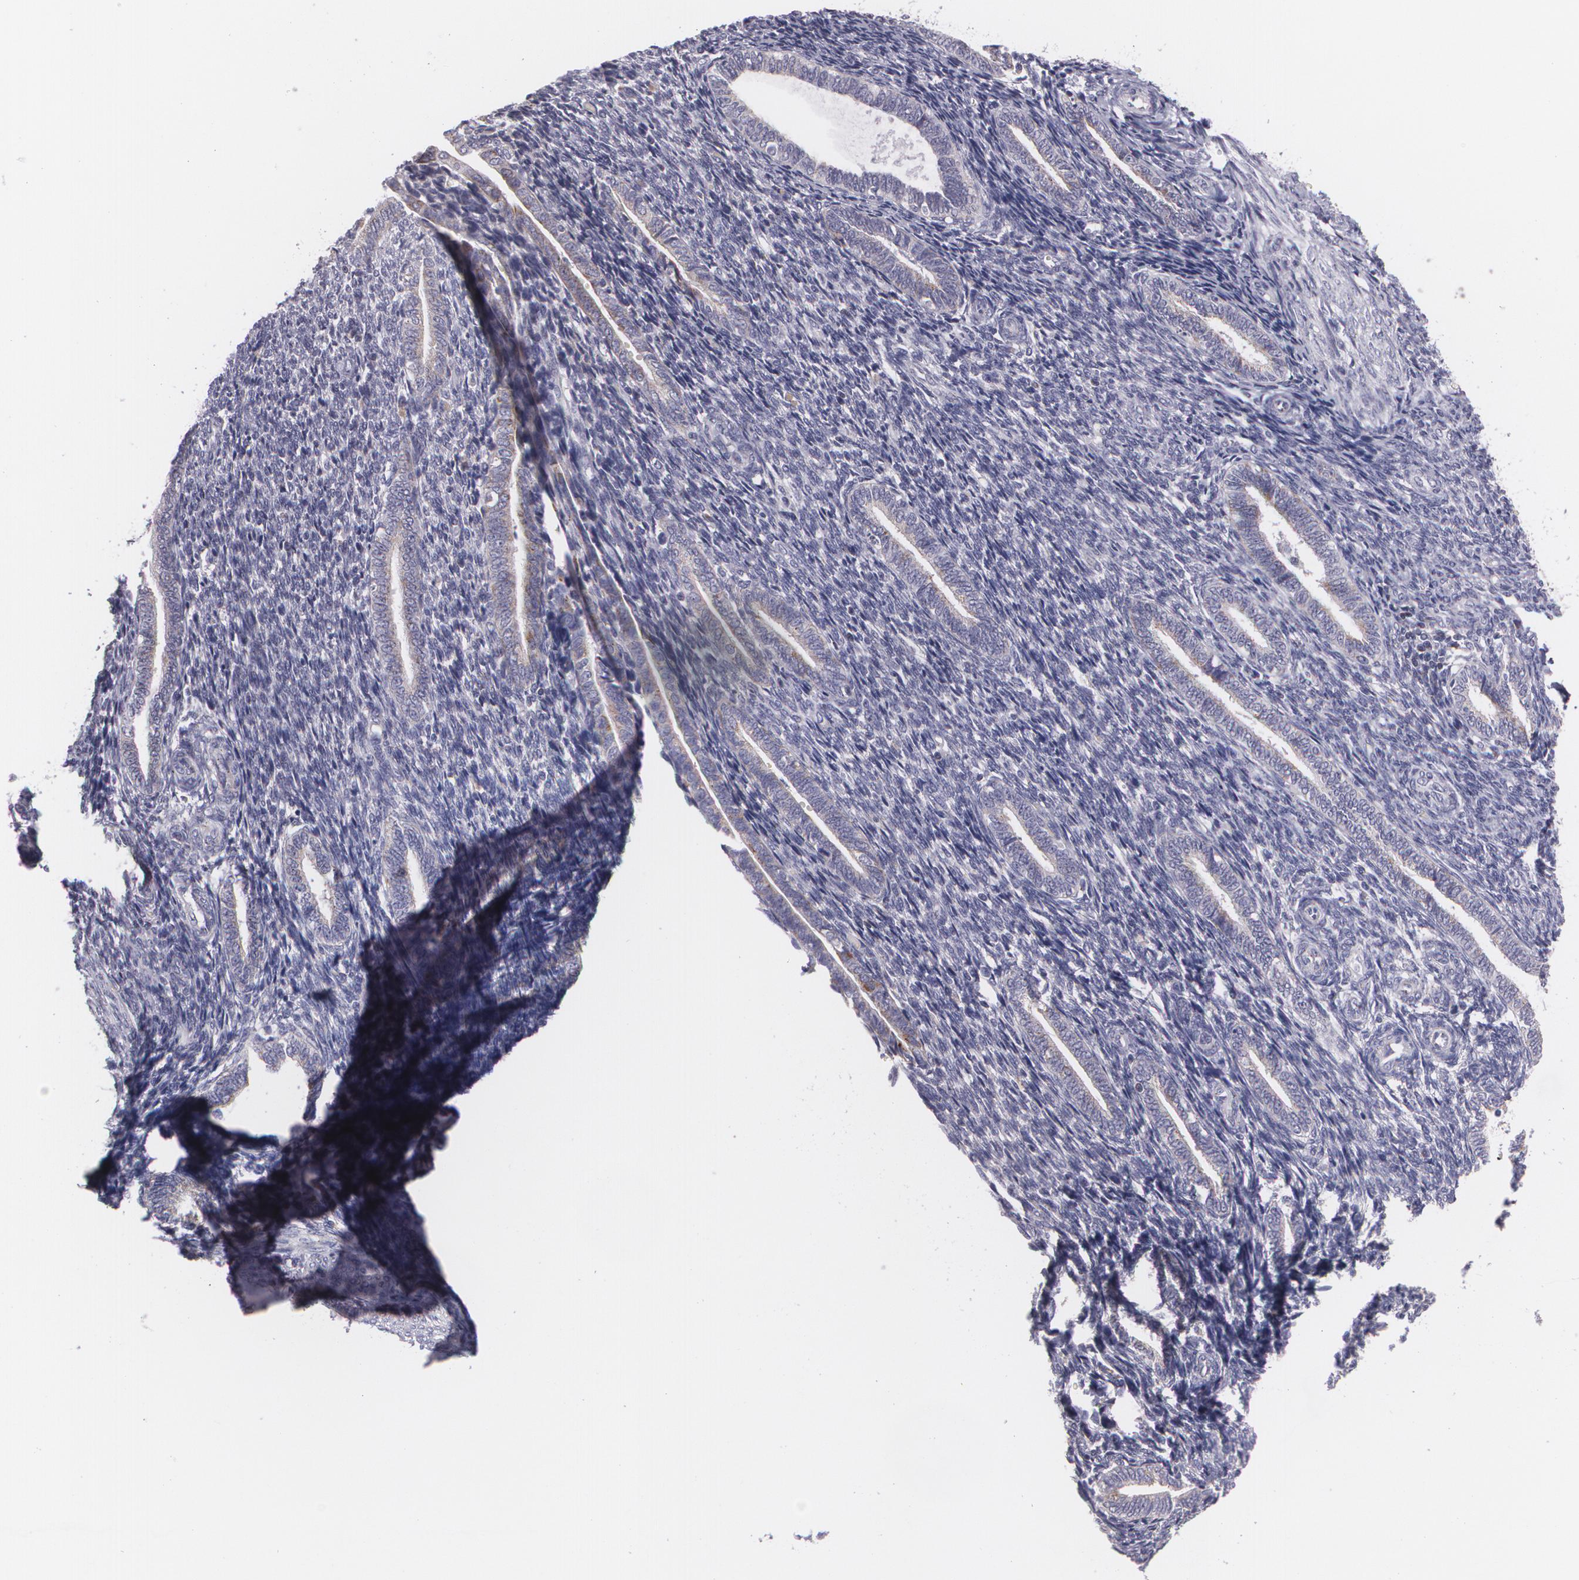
{"staining": {"intensity": "negative", "quantity": "none", "location": "none"}, "tissue": "endometrium", "cell_type": "Cells in endometrial stroma", "image_type": "normal", "snomed": [{"axis": "morphology", "description": "Normal tissue, NOS"}, {"axis": "topography", "description": "Endometrium"}], "caption": "The micrograph displays no staining of cells in endometrial stroma in normal endometrium.", "gene": "CILK1", "patient": {"sex": "female", "age": 27}}